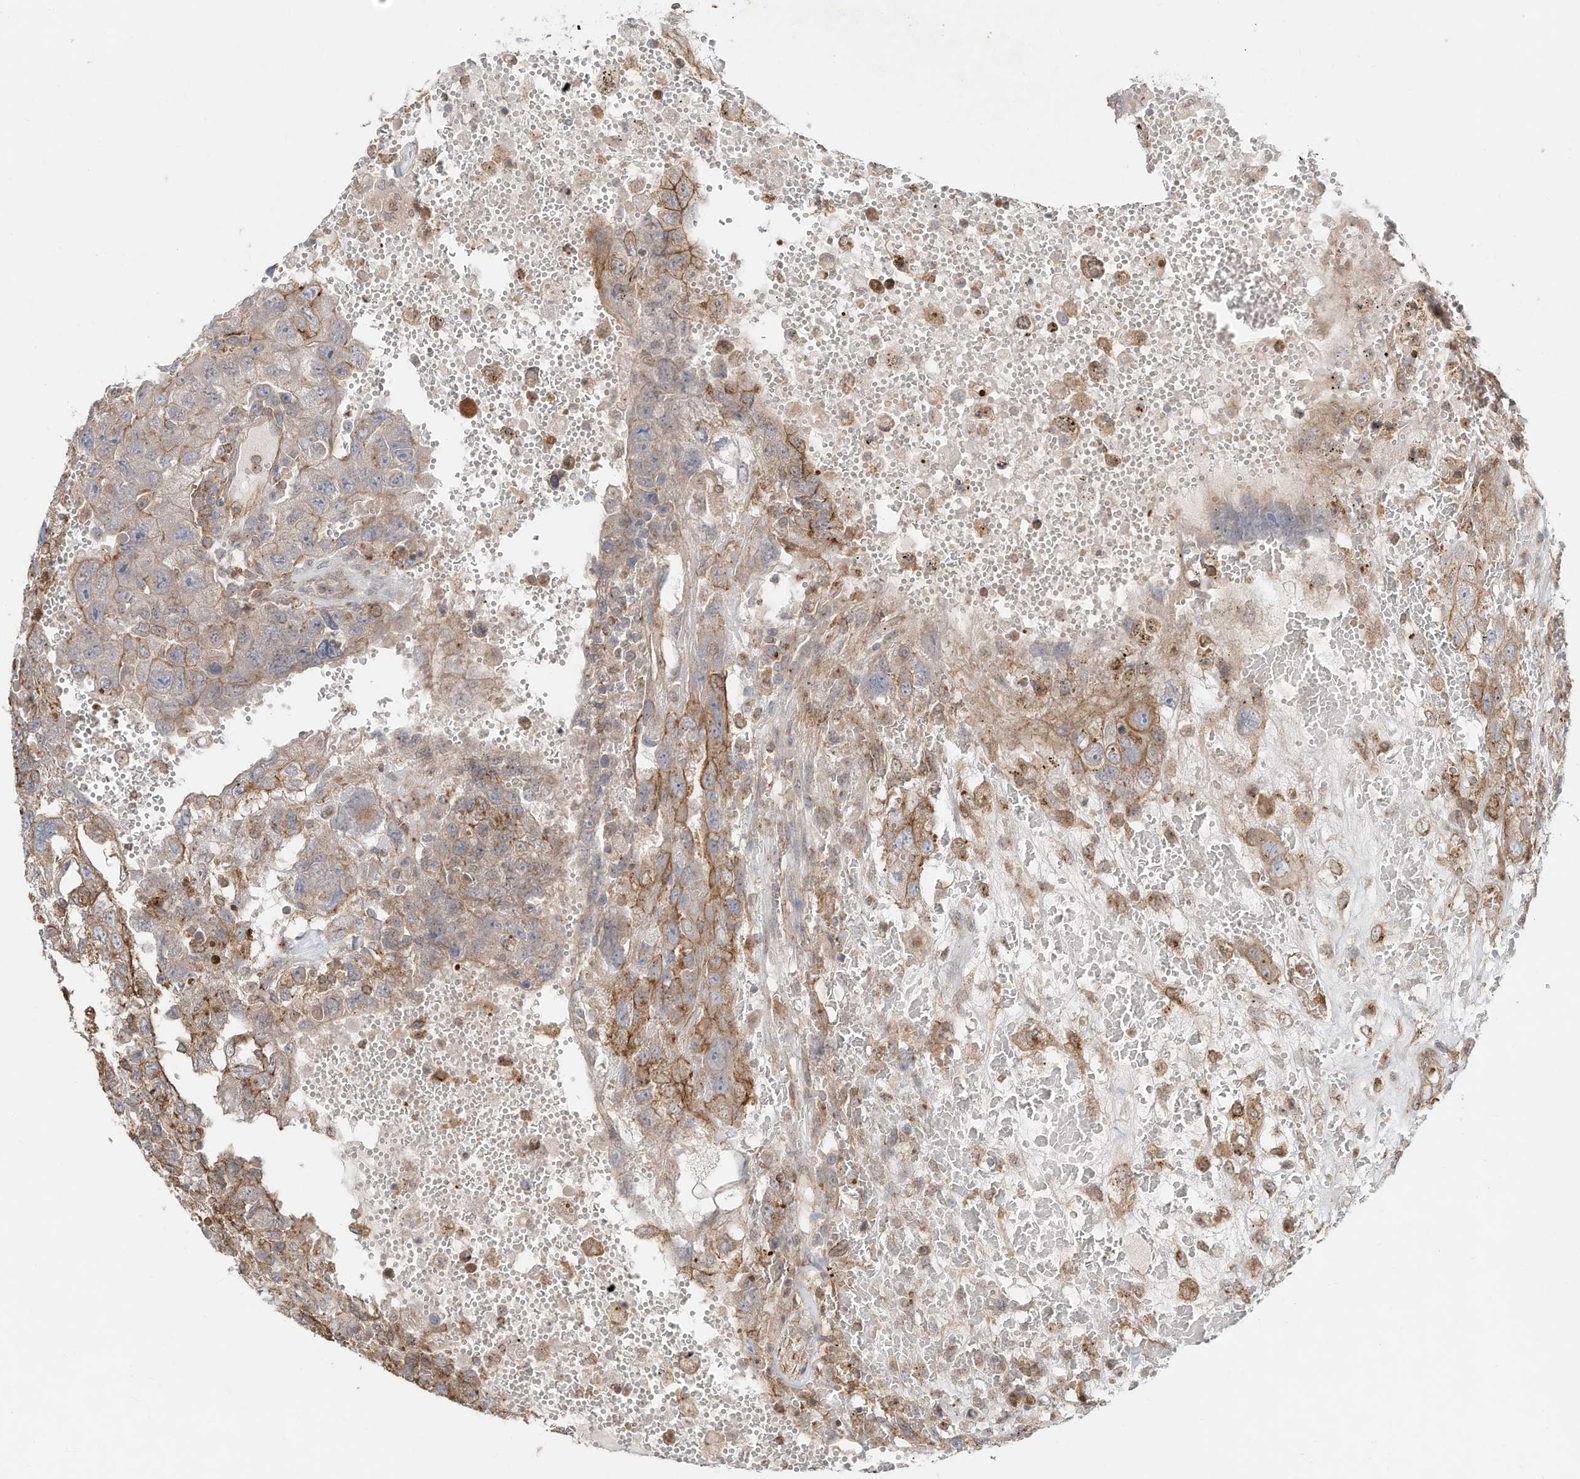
{"staining": {"intensity": "moderate", "quantity": "25%-75%", "location": "cytoplasmic/membranous"}, "tissue": "testis cancer", "cell_type": "Tumor cells", "image_type": "cancer", "snomed": [{"axis": "morphology", "description": "Carcinoma, Embryonal, NOS"}, {"axis": "topography", "description": "Testis"}], "caption": "A brown stain highlights moderate cytoplasmic/membranous positivity of a protein in testis embryonal carcinoma tumor cells. (Brightfield microscopy of DAB IHC at high magnification).", "gene": "CUX1", "patient": {"sex": "male", "age": 26}}